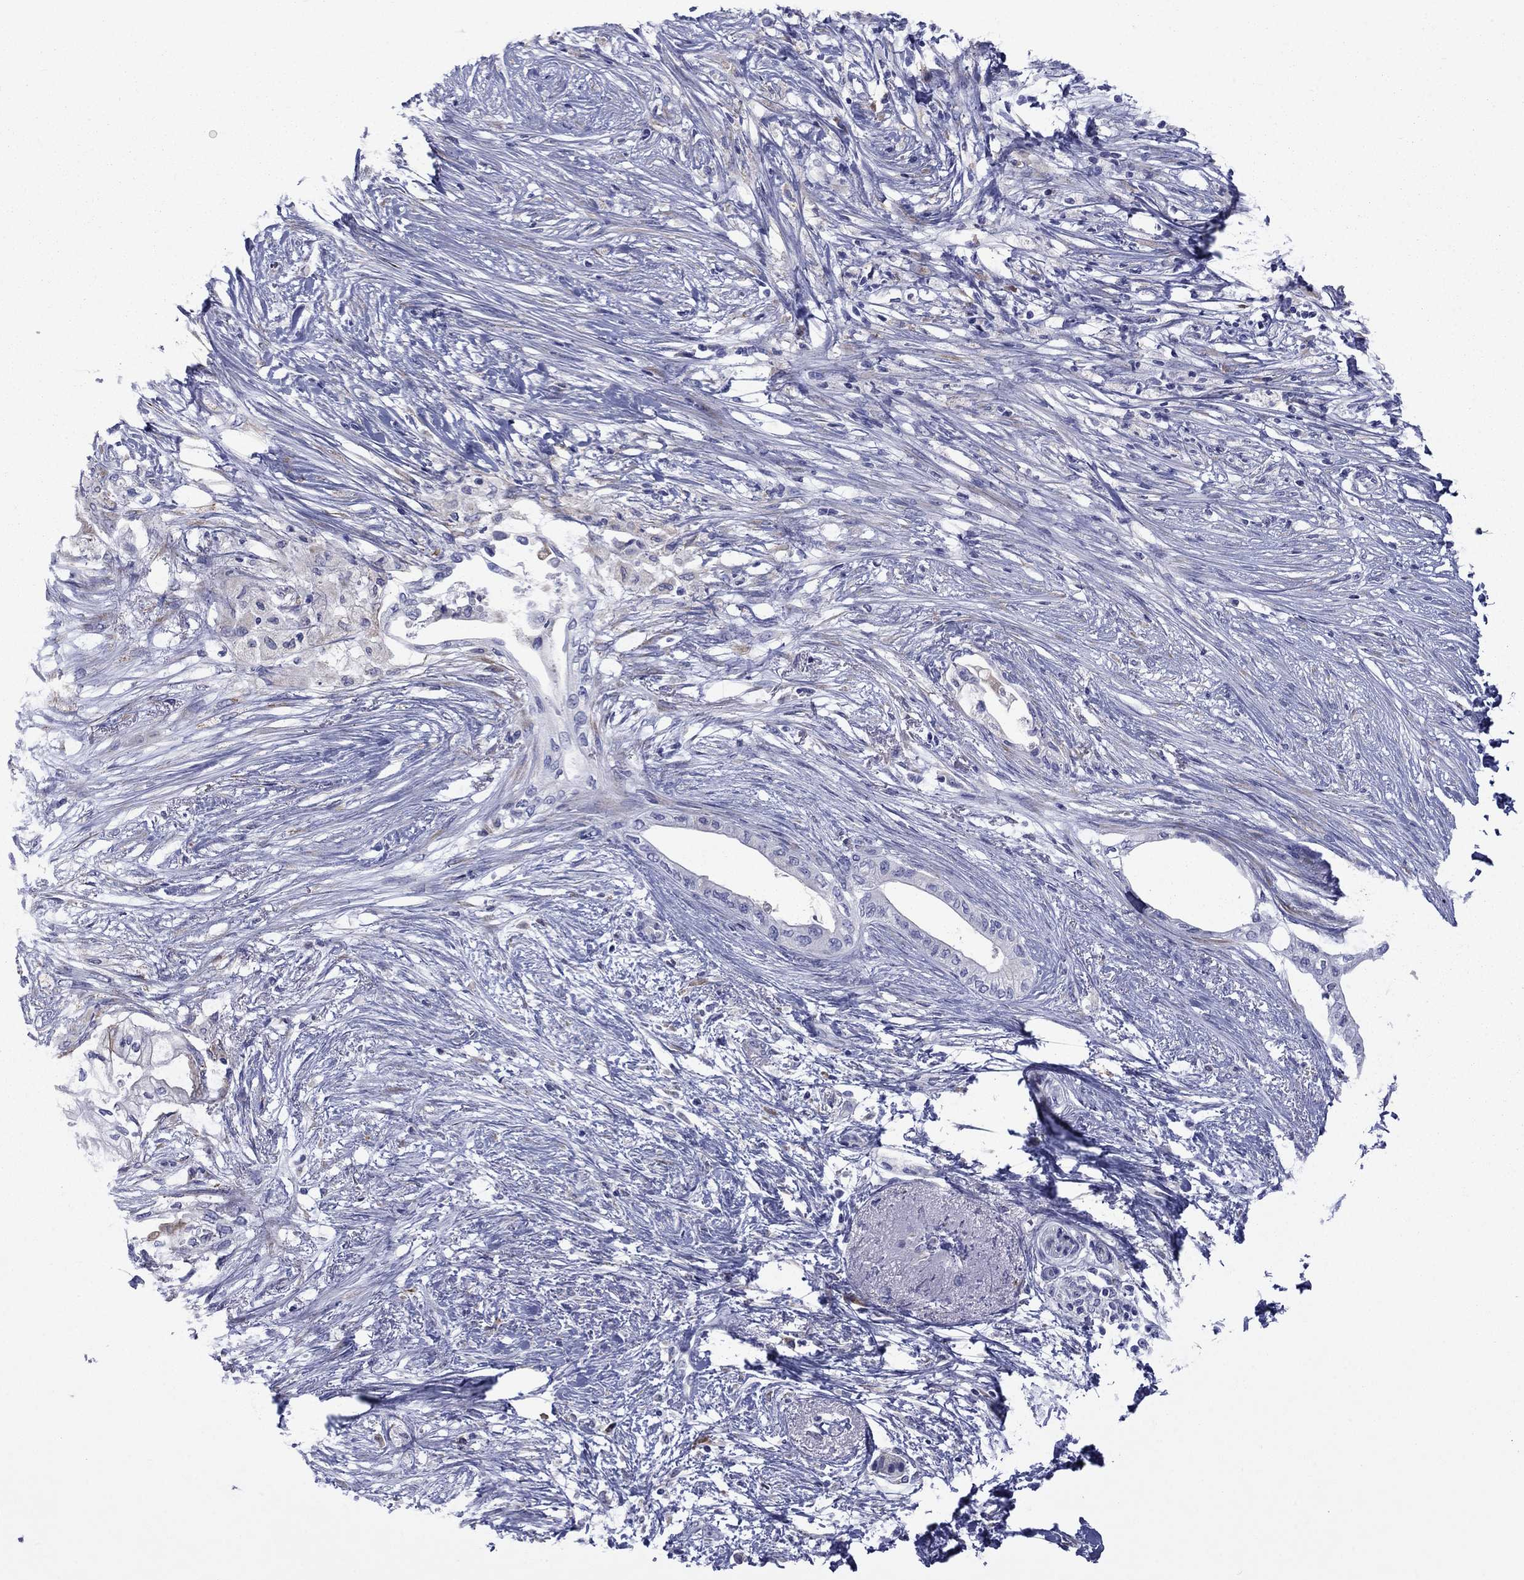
{"staining": {"intensity": "negative", "quantity": "none", "location": "none"}, "tissue": "pancreatic cancer", "cell_type": "Tumor cells", "image_type": "cancer", "snomed": [{"axis": "morphology", "description": "Normal tissue, NOS"}, {"axis": "morphology", "description": "Adenocarcinoma, NOS"}, {"axis": "topography", "description": "Pancreas"}, {"axis": "topography", "description": "Duodenum"}], "caption": "An IHC histopathology image of pancreatic cancer (adenocarcinoma) is shown. There is no staining in tumor cells of pancreatic cancer (adenocarcinoma).", "gene": "TMPRSS11A", "patient": {"sex": "female", "age": 60}}